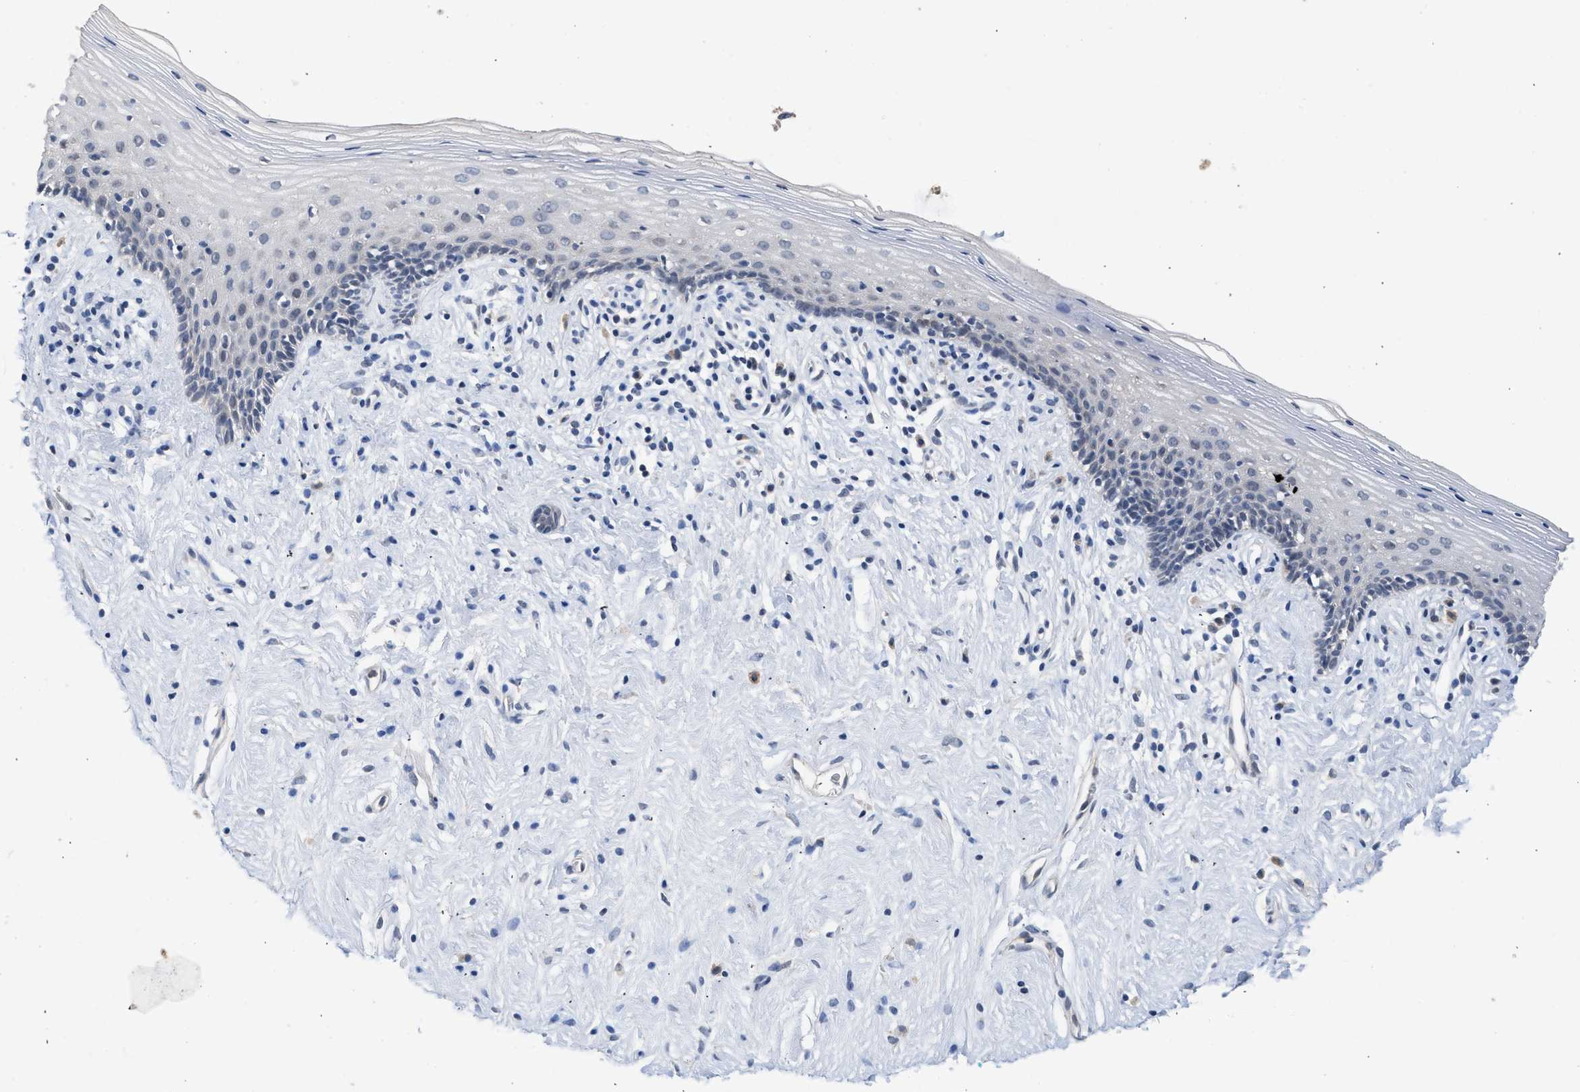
{"staining": {"intensity": "negative", "quantity": "none", "location": "none"}, "tissue": "vagina", "cell_type": "Squamous epithelial cells", "image_type": "normal", "snomed": [{"axis": "morphology", "description": "Normal tissue, NOS"}, {"axis": "topography", "description": "Vagina"}], "caption": "This is an immunohistochemistry (IHC) photomicrograph of unremarkable human vagina. There is no expression in squamous epithelial cells.", "gene": "CSF3R", "patient": {"sex": "female", "age": 44}}